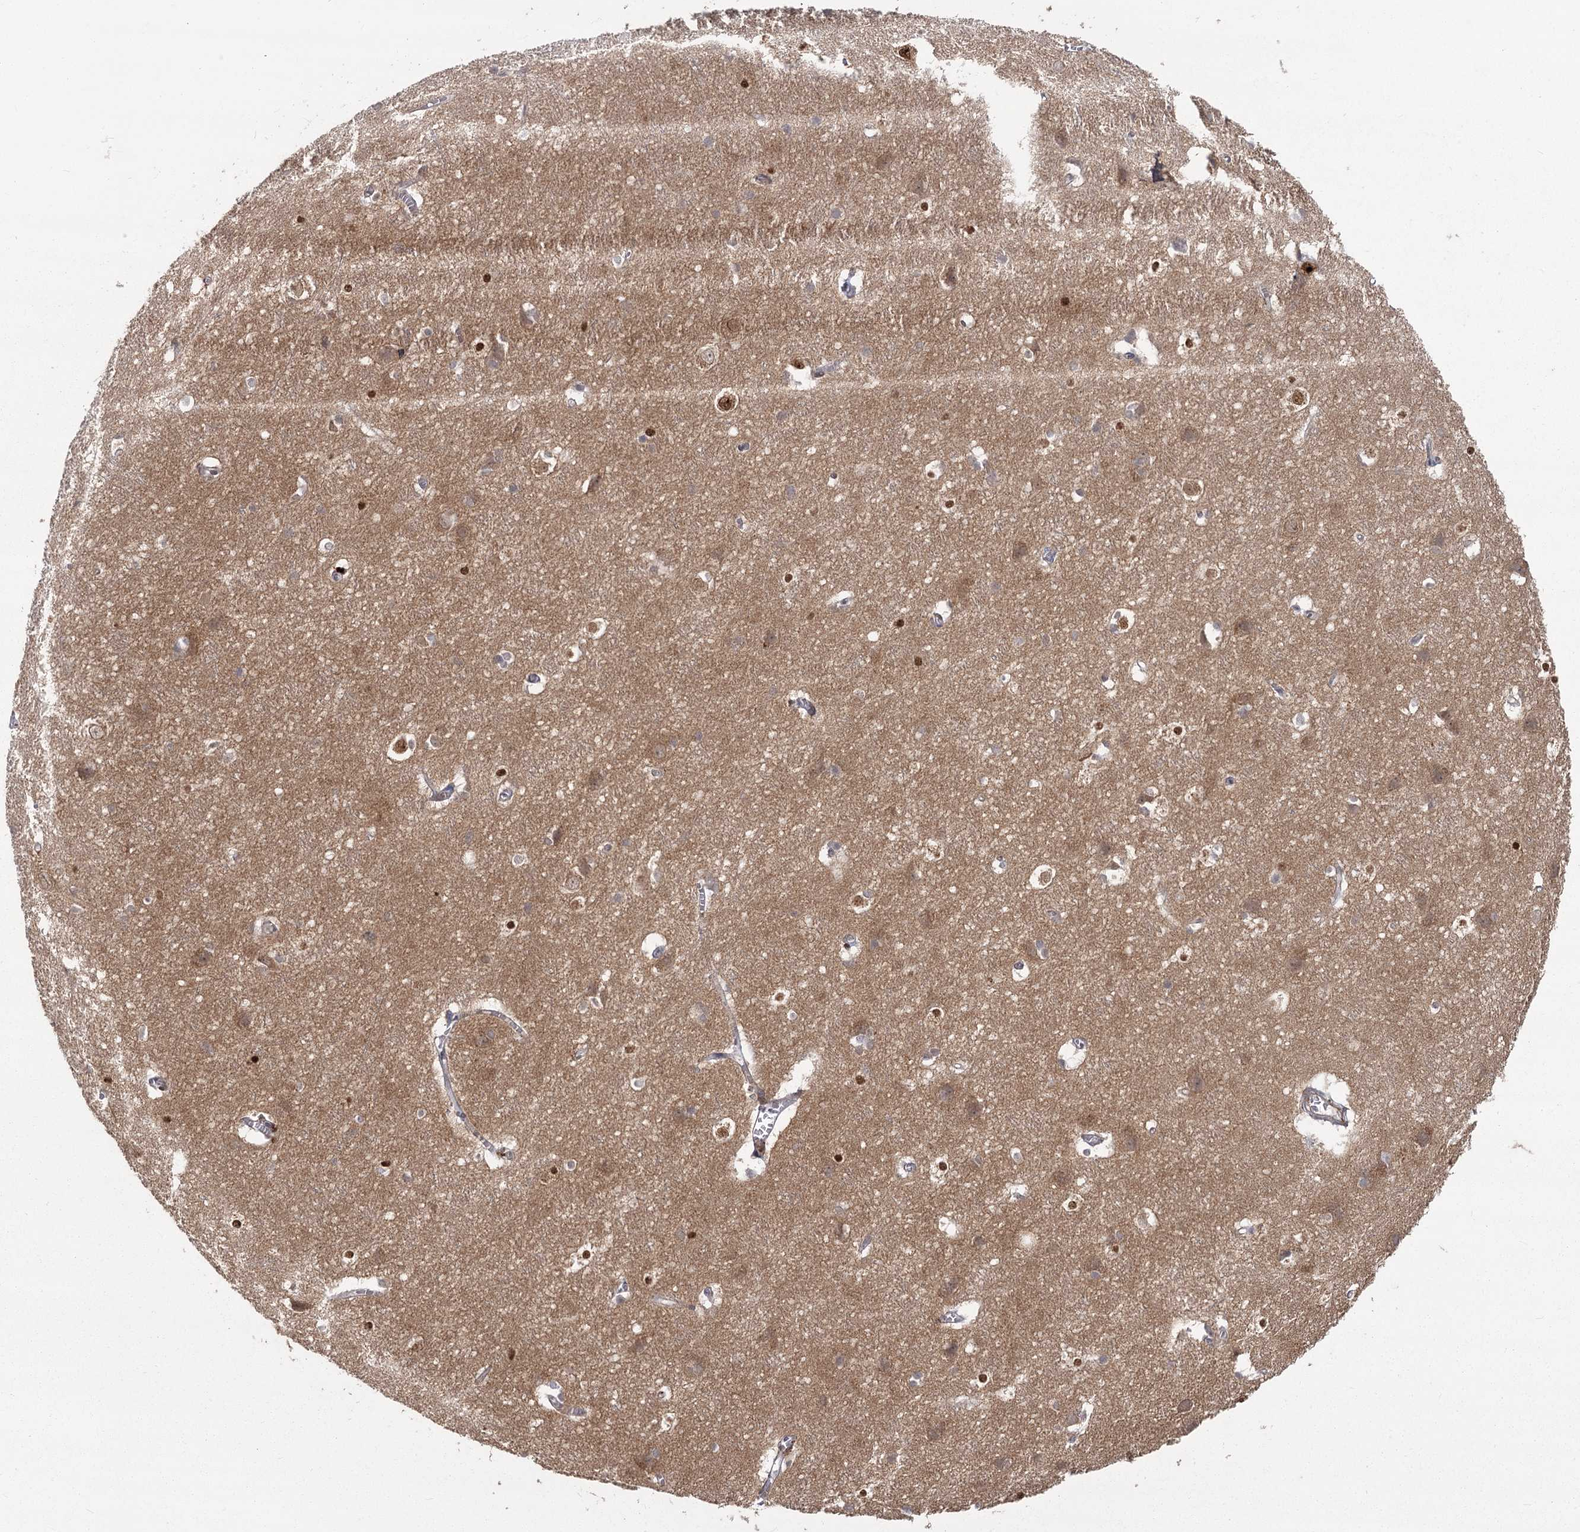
{"staining": {"intensity": "weak", "quantity": "25%-75%", "location": "cytoplasmic/membranous"}, "tissue": "cerebral cortex", "cell_type": "Endothelial cells", "image_type": "normal", "snomed": [{"axis": "morphology", "description": "Normal tissue, NOS"}, {"axis": "topography", "description": "Cerebral cortex"}], "caption": "Protein staining of unremarkable cerebral cortex shows weak cytoplasmic/membranous expression in about 25%-75% of endothelial cells.", "gene": "AP2M1", "patient": {"sex": "male", "age": 54}}